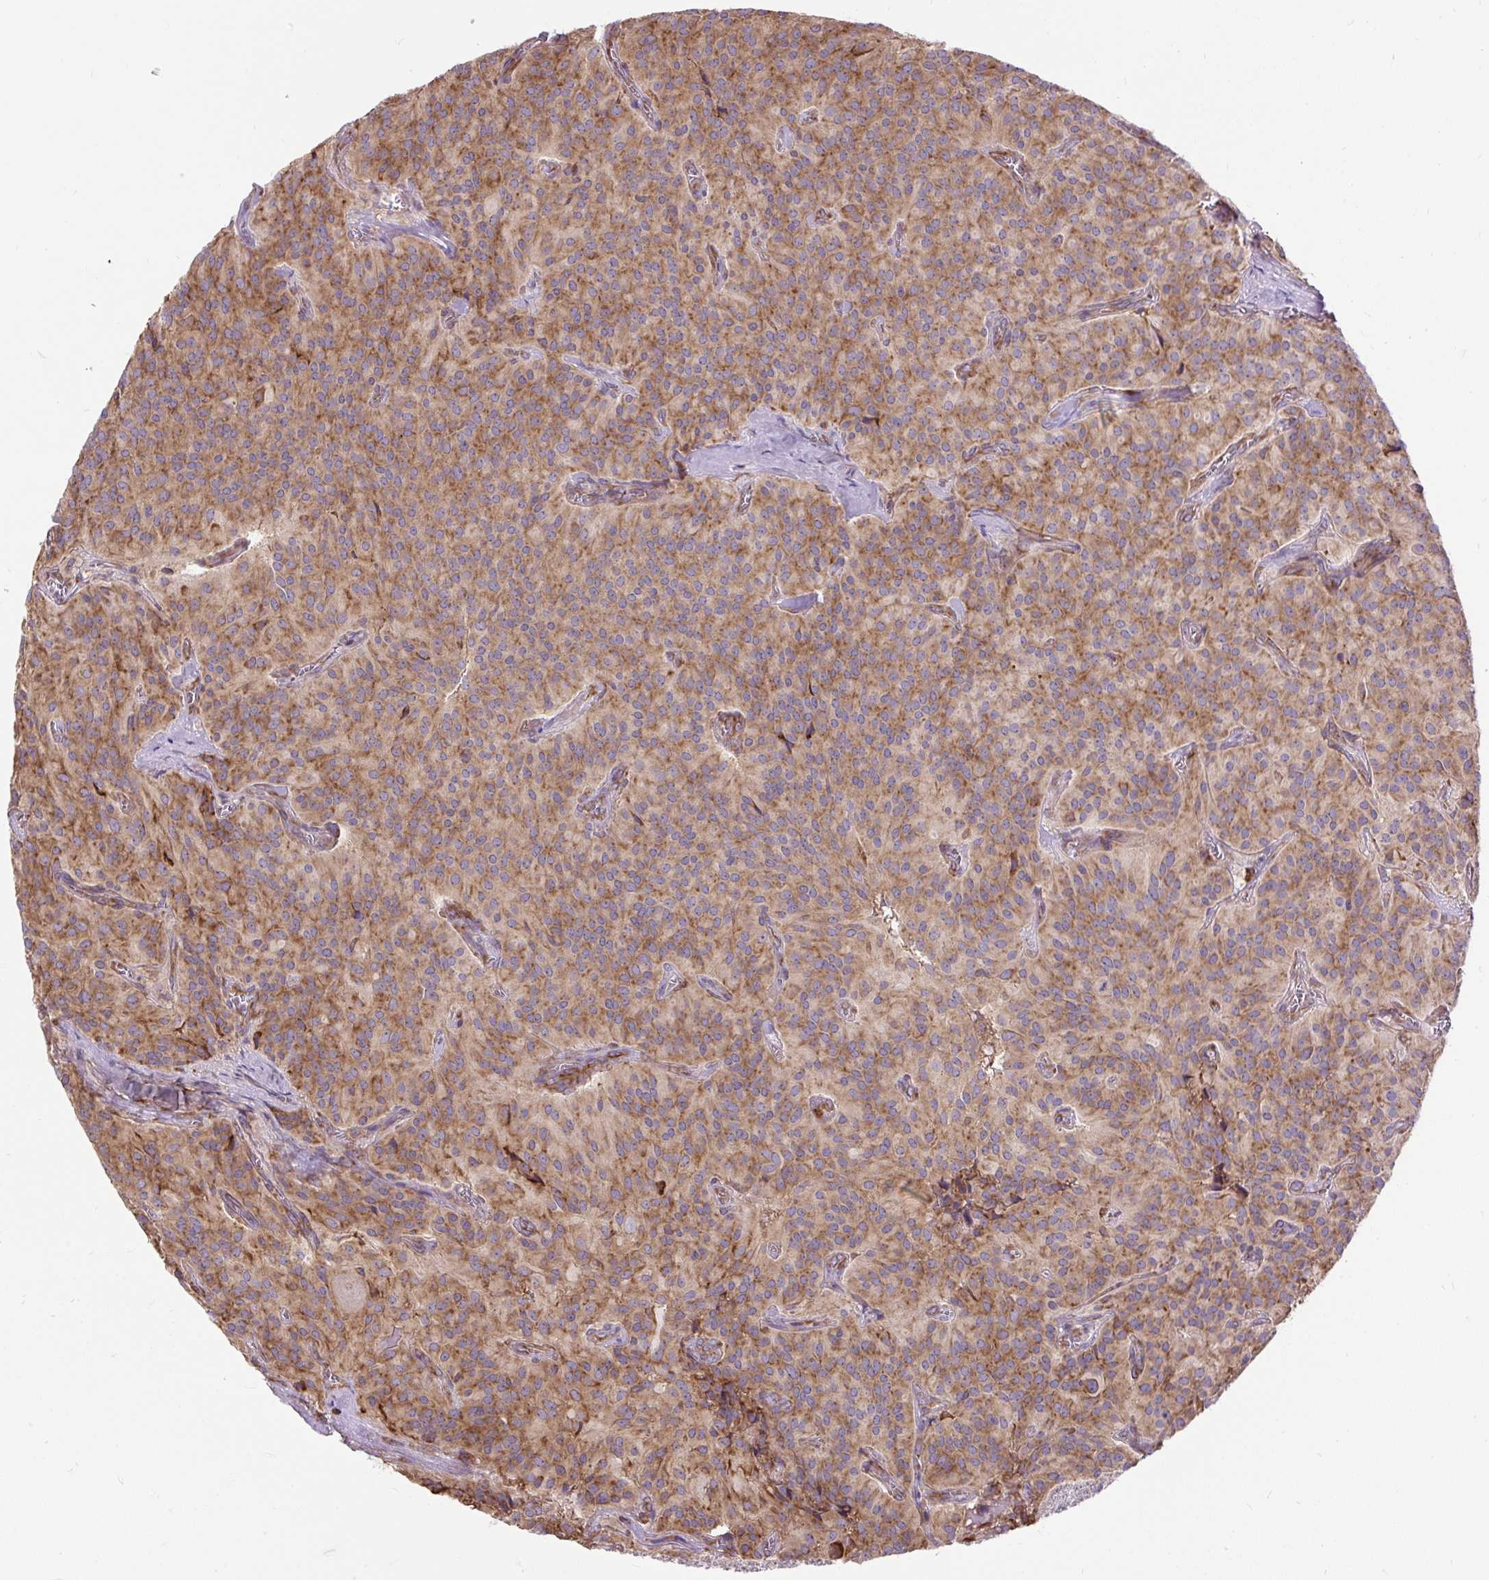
{"staining": {"intensity": "moderate", "quantity": ">75%", "location": "cytoplasmic/membranous"}, "tissue": "glioma", "cell_type": "Tumor cells", "image_type": "cancer", "snomed": [{"axis": "morphology", "description": "Glioma, malignant, Low grade"}, {"axis": "topography", "description": "Brain"}], "caption": "DAB (3,3'-diaminobenzidine) immunohistochemical staining of human malignant low-grade glioma demonstrates moderate cytoplasmic/membranous protein positivity in approximately >75% of tumor cells. The staining is performed using DAB (3,3'-diaminobenzidine) brown chromogen to label protein expression. The nuclei are counter-stained blue using hematoxylin.", "gene": "RPS5", "patient": {"sex": "male", "age": 42}}